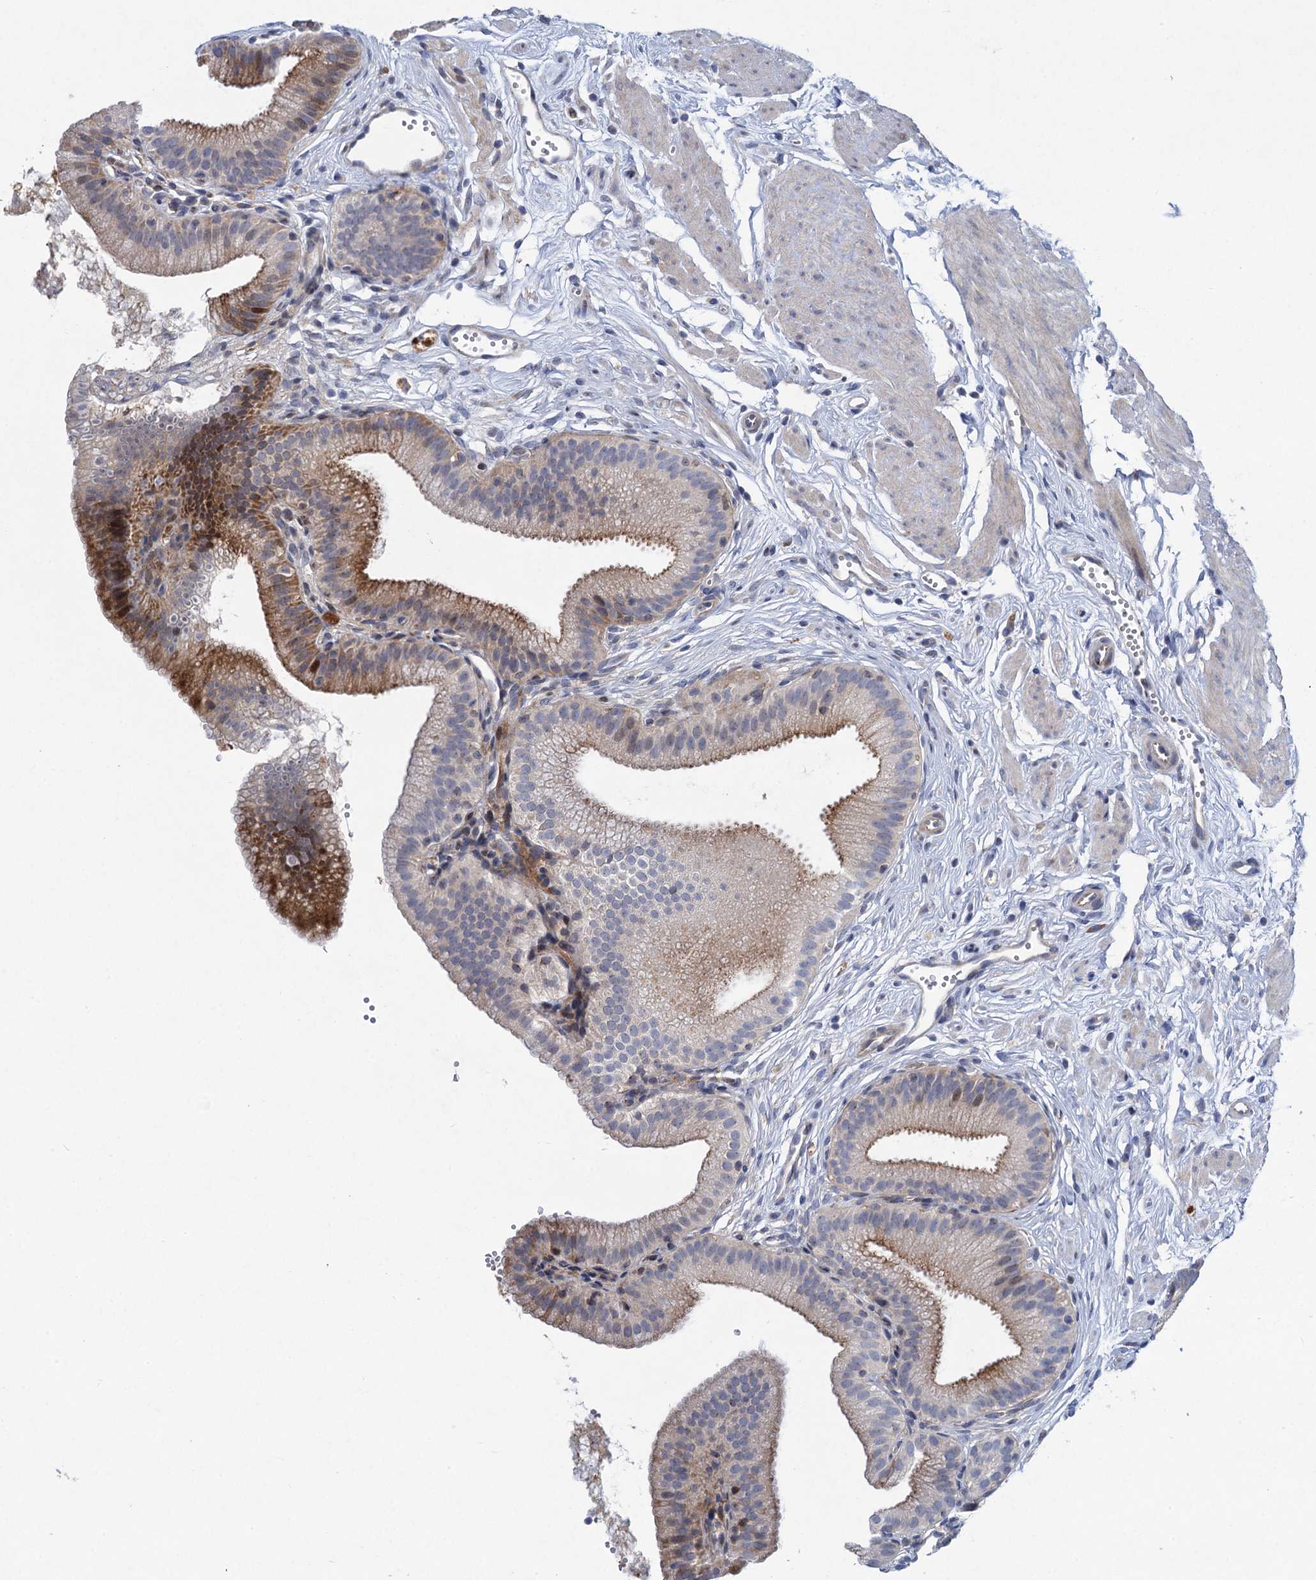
{"staining": {"intensity": "moderate", "quantity": "<25%", "location": "cytoplasmic/membranous"}, "tissue": "gallbladder", "cell_type": "Glandular cells", "image_type": "normal", "snomed": [{"axis": "morphology", "description": "Normal tissue, NOS"}, {"axis": "topography", "description": "Gallbladder"}, {"axis": "topography", "description": "Peripheral nerve tissue"}], "caption": "A photomicrograph showing moderate cytoplasmic/membranous staining in about <25% of glandular cells in unremarkable gallbladder, as visualized by brown immunohistochemical staining.", "gene": "QPCTL", "patient": {"sex": "male", "age": 38}}